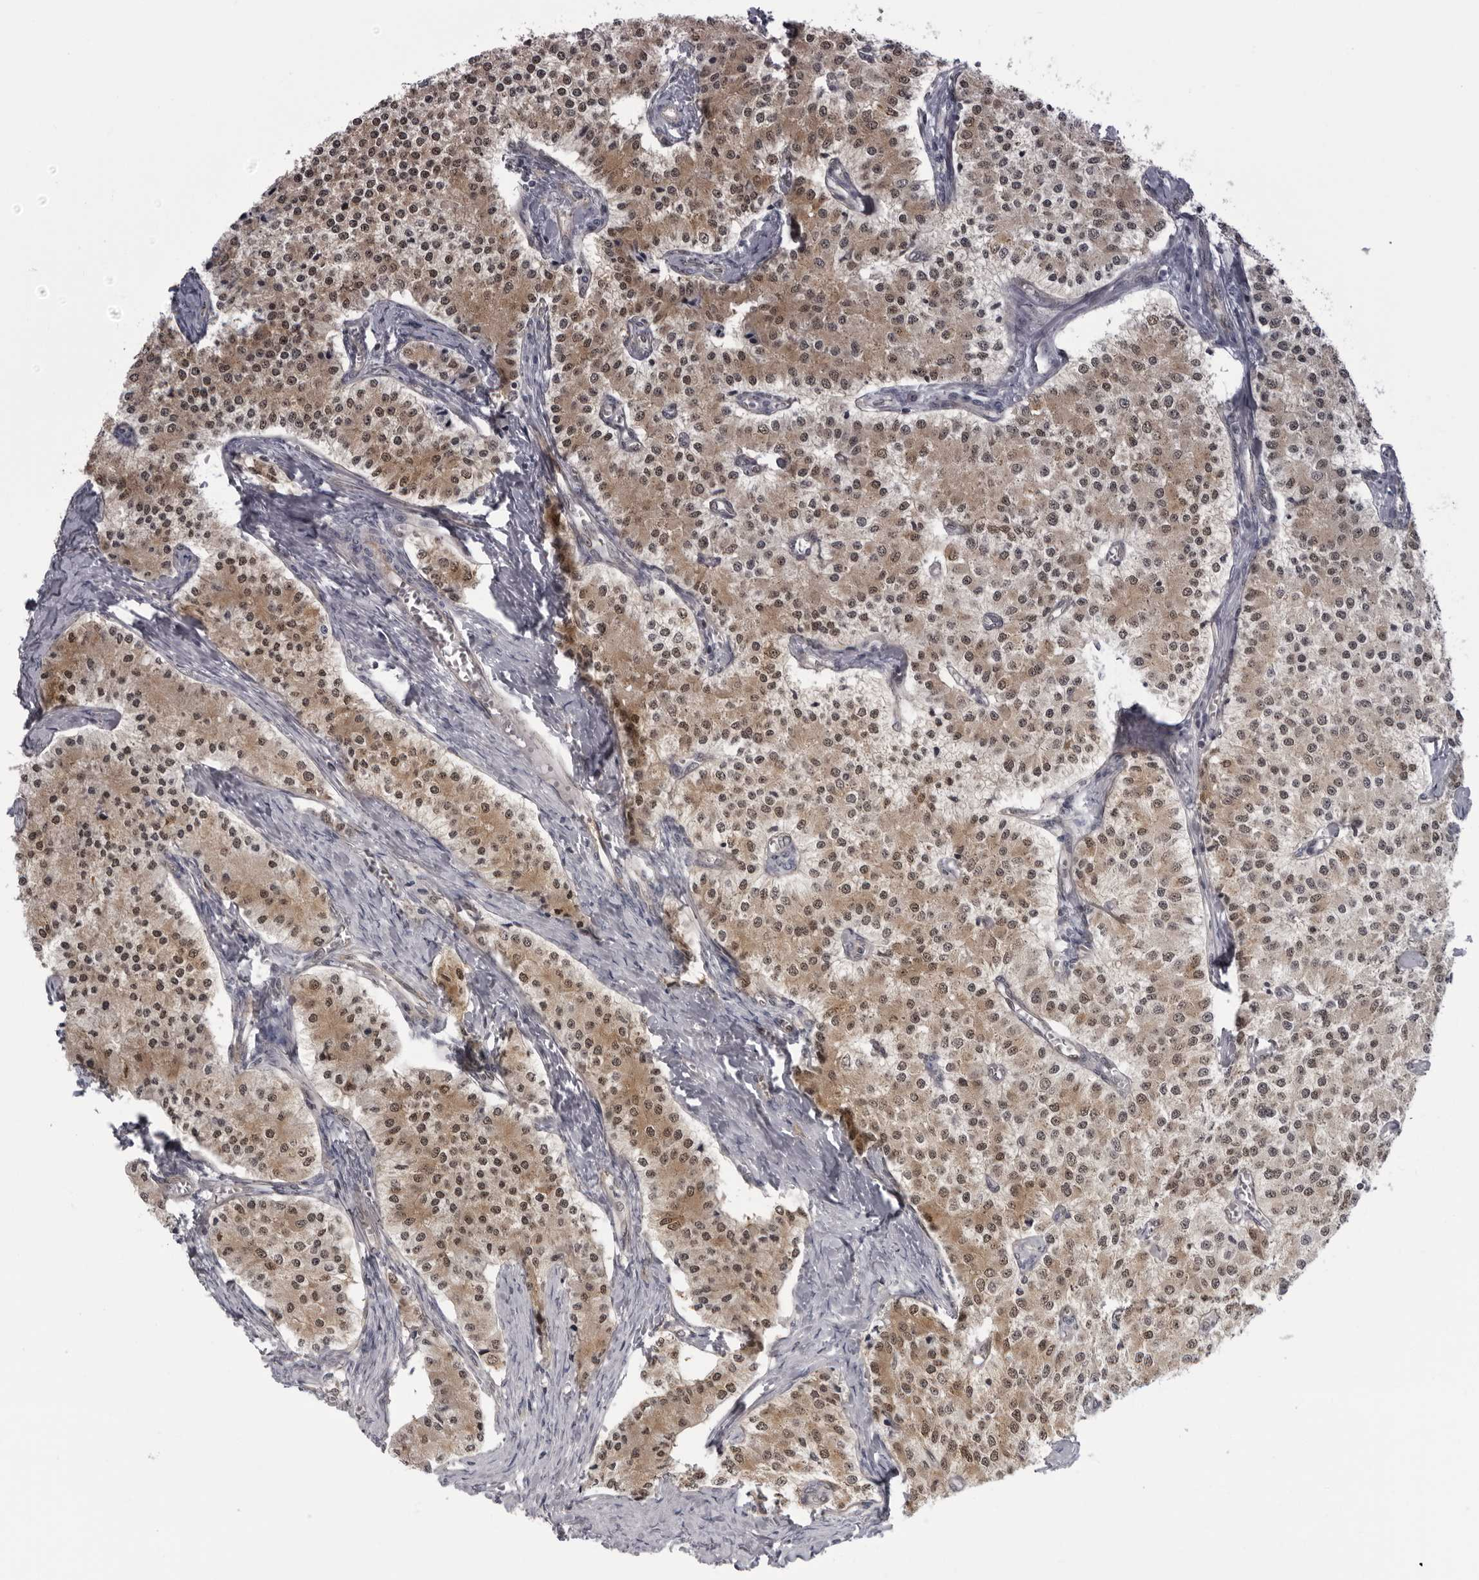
{"staining": {"intensity": "moderate", "quantity": ">75%", "location": "cytoplasmic/membranous,nuclear"}, "tissue": "carcinoid", "cell_type": "Tumor cells", "image_type": "cancer", "snomed": [{"axis": "morphology", "description": "Carcinoid, malignant, NOS"}, {"axis": "topography", "description": "Colon"}], "caption": "DAB immunohistochemical staining of carcinoid displays moderate cytoplasmic/membranous and nuclear protein positivity in approximately >75% of tumor cells. (DAB IHC with brightfield microscopy, high magnification).", "gene": "MAPK12", "patient": {"sex": "female", "age": 52}}